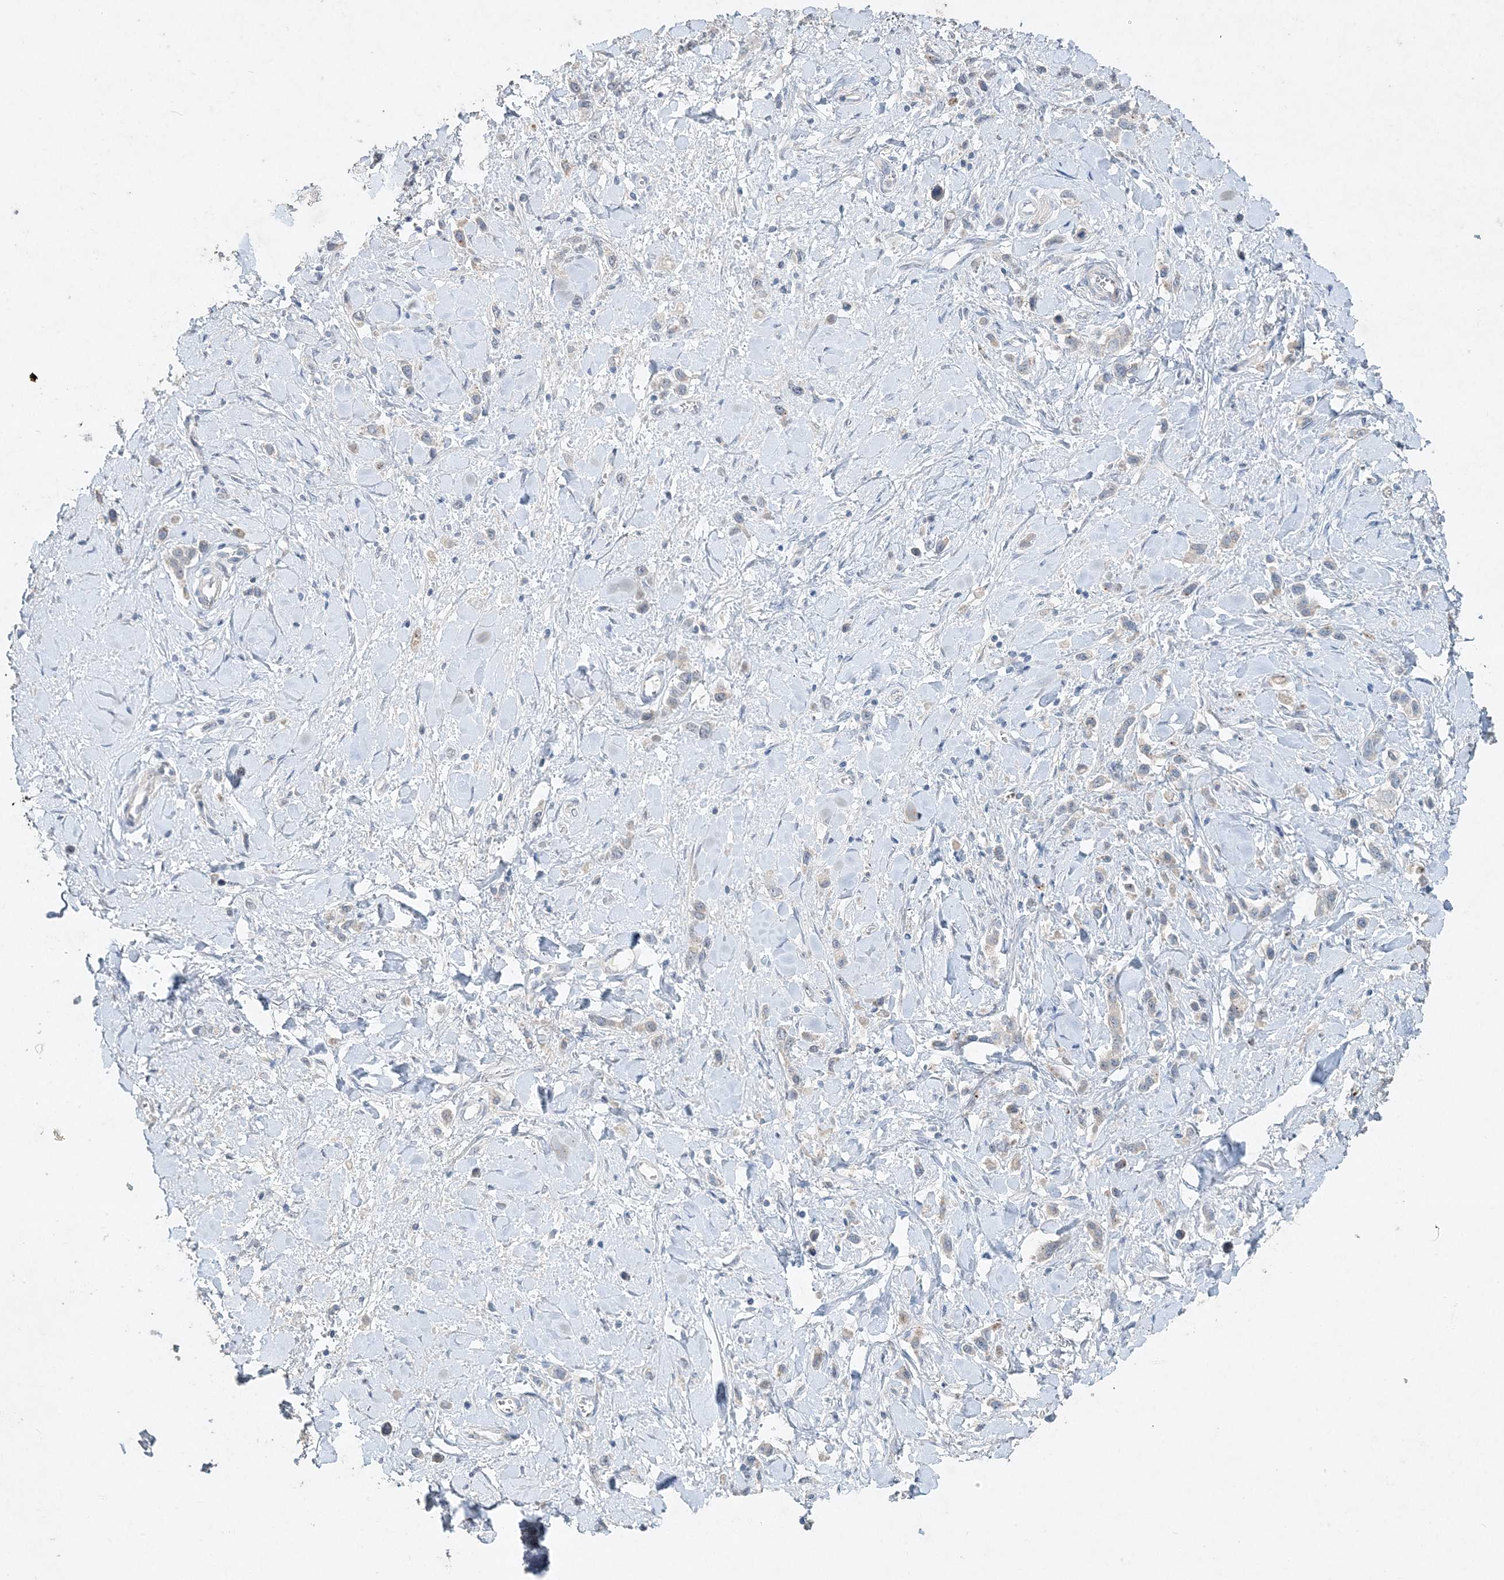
{"staining": {"intensity": "weak", "quantity": "<25%", "location": "cytoplasmic/membranous"}, "tissue": "stomach cancer", "cell_type": "Tumor cells", "image_type": "cancer", "snomed": [{"axis": "morphology", "description": "Normal tissue, NOS"}, {"axis": "morphology", "description": "Adenocarcinoma, NOS"}, {"axis": "topography", "description": "Stomach, upper"}, {"axis": "topography", "description": "Stomach"}], "caption": "Immunohistochemistry (IHC) image of human stomach cancer stained for a protein (brown), which reveals no staining in tumor cells. (DAB (3,3'-diaminobenzidine) IHC, high magnification).", "gene": "DNAH5", "patient": {"sex": "female", "age": 65}}